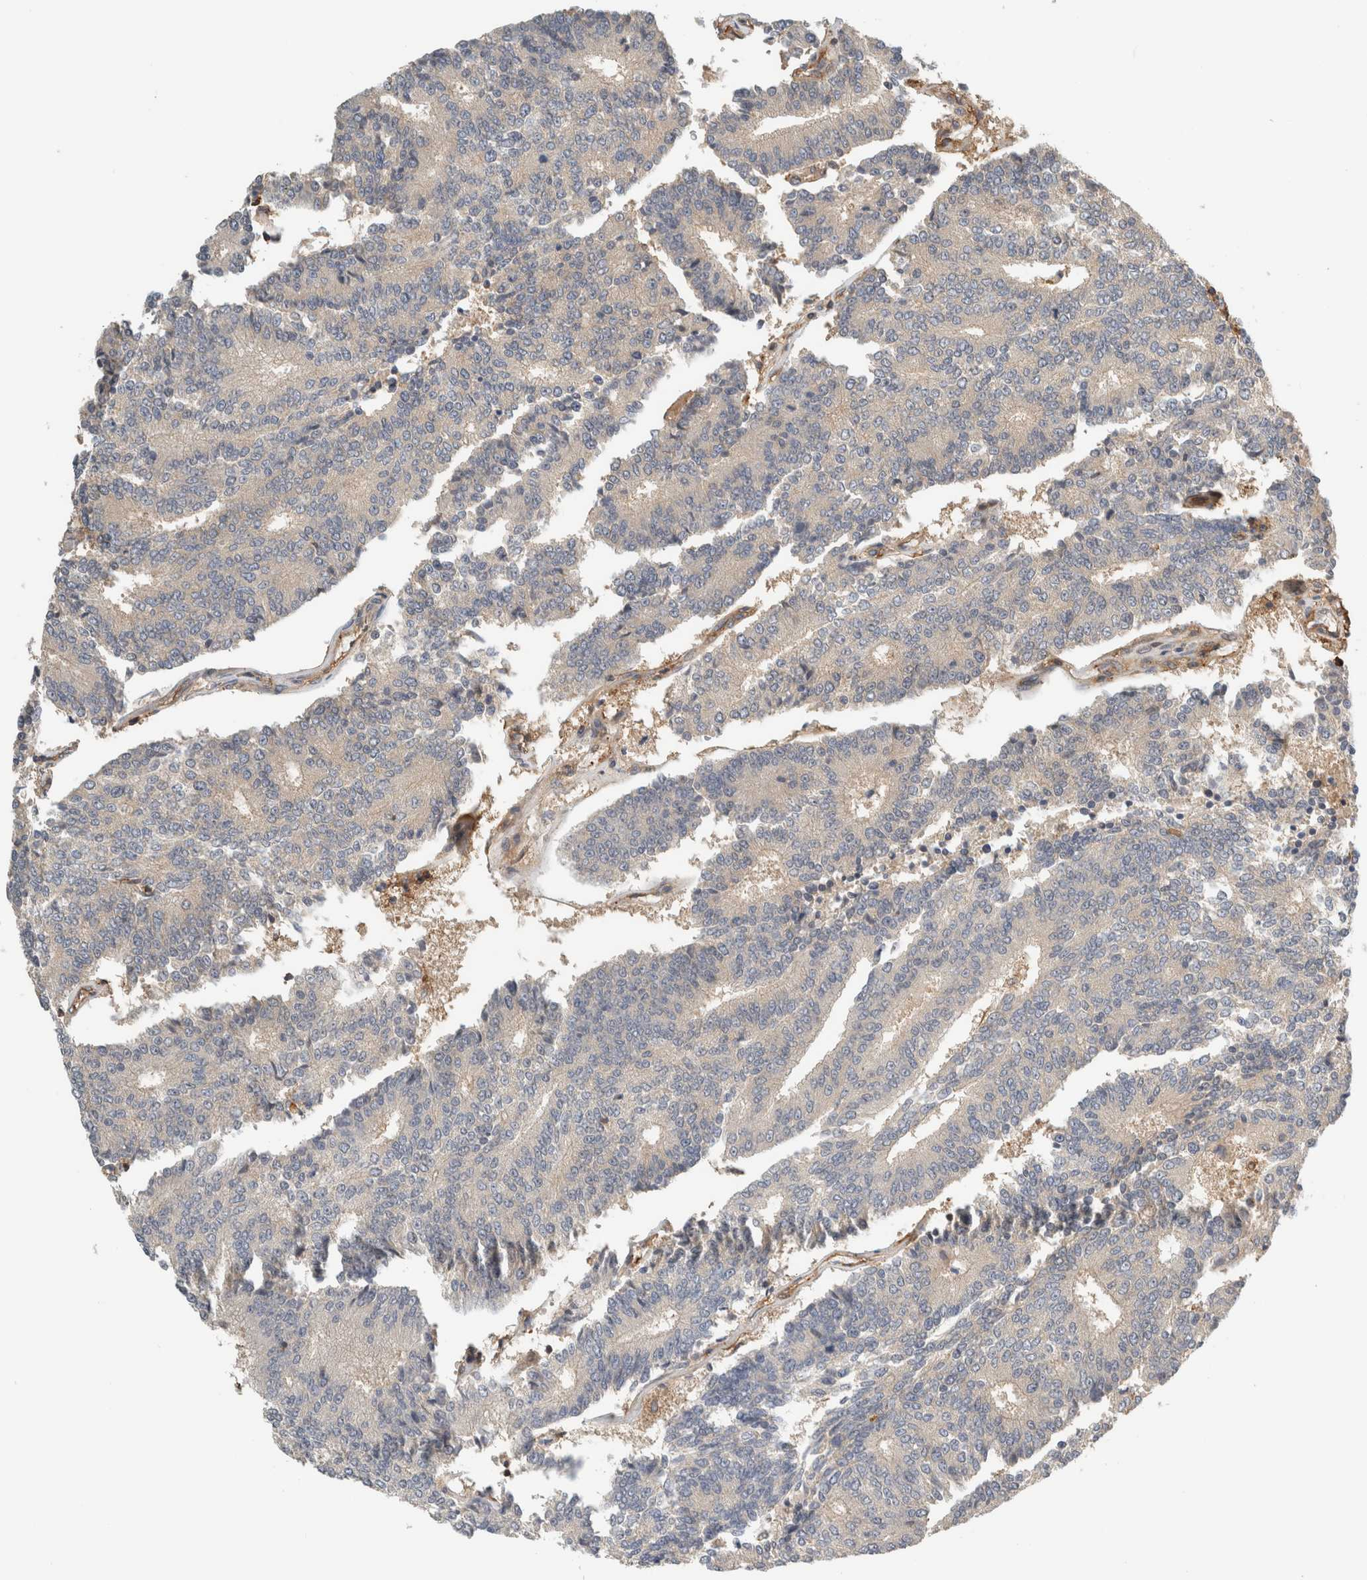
{"staining": {"intensity": "negative", "quantity": "none", "location": "none"}, "tissue": "prostate cancer", "cell_type": "Tumor cells", "image_type": "cancer", "snomed": [{"axis": "morphology", "description": "Normal tissue, NOS"}, {"axis": "morphology", "description": "Adenocarcinoma, High grade"}, {"axis": "topography", "description": "Prostate"}, {"axis": "topography", "description": "Seminal veicle"}], "caption": "Immunohistochemical staining of human prostate cancer (high-grade adenocarcinoma) reveals no significant positivity in tumor cells. (Stains: DAB (3,3'-diaminobenzidine) immunohistochemistry with hematoxylin counter stain, Microscopy: brightfield microscopy at high magnification).", "gene": "PFDN4", "patient": {"sex": "male", "age": 55}}